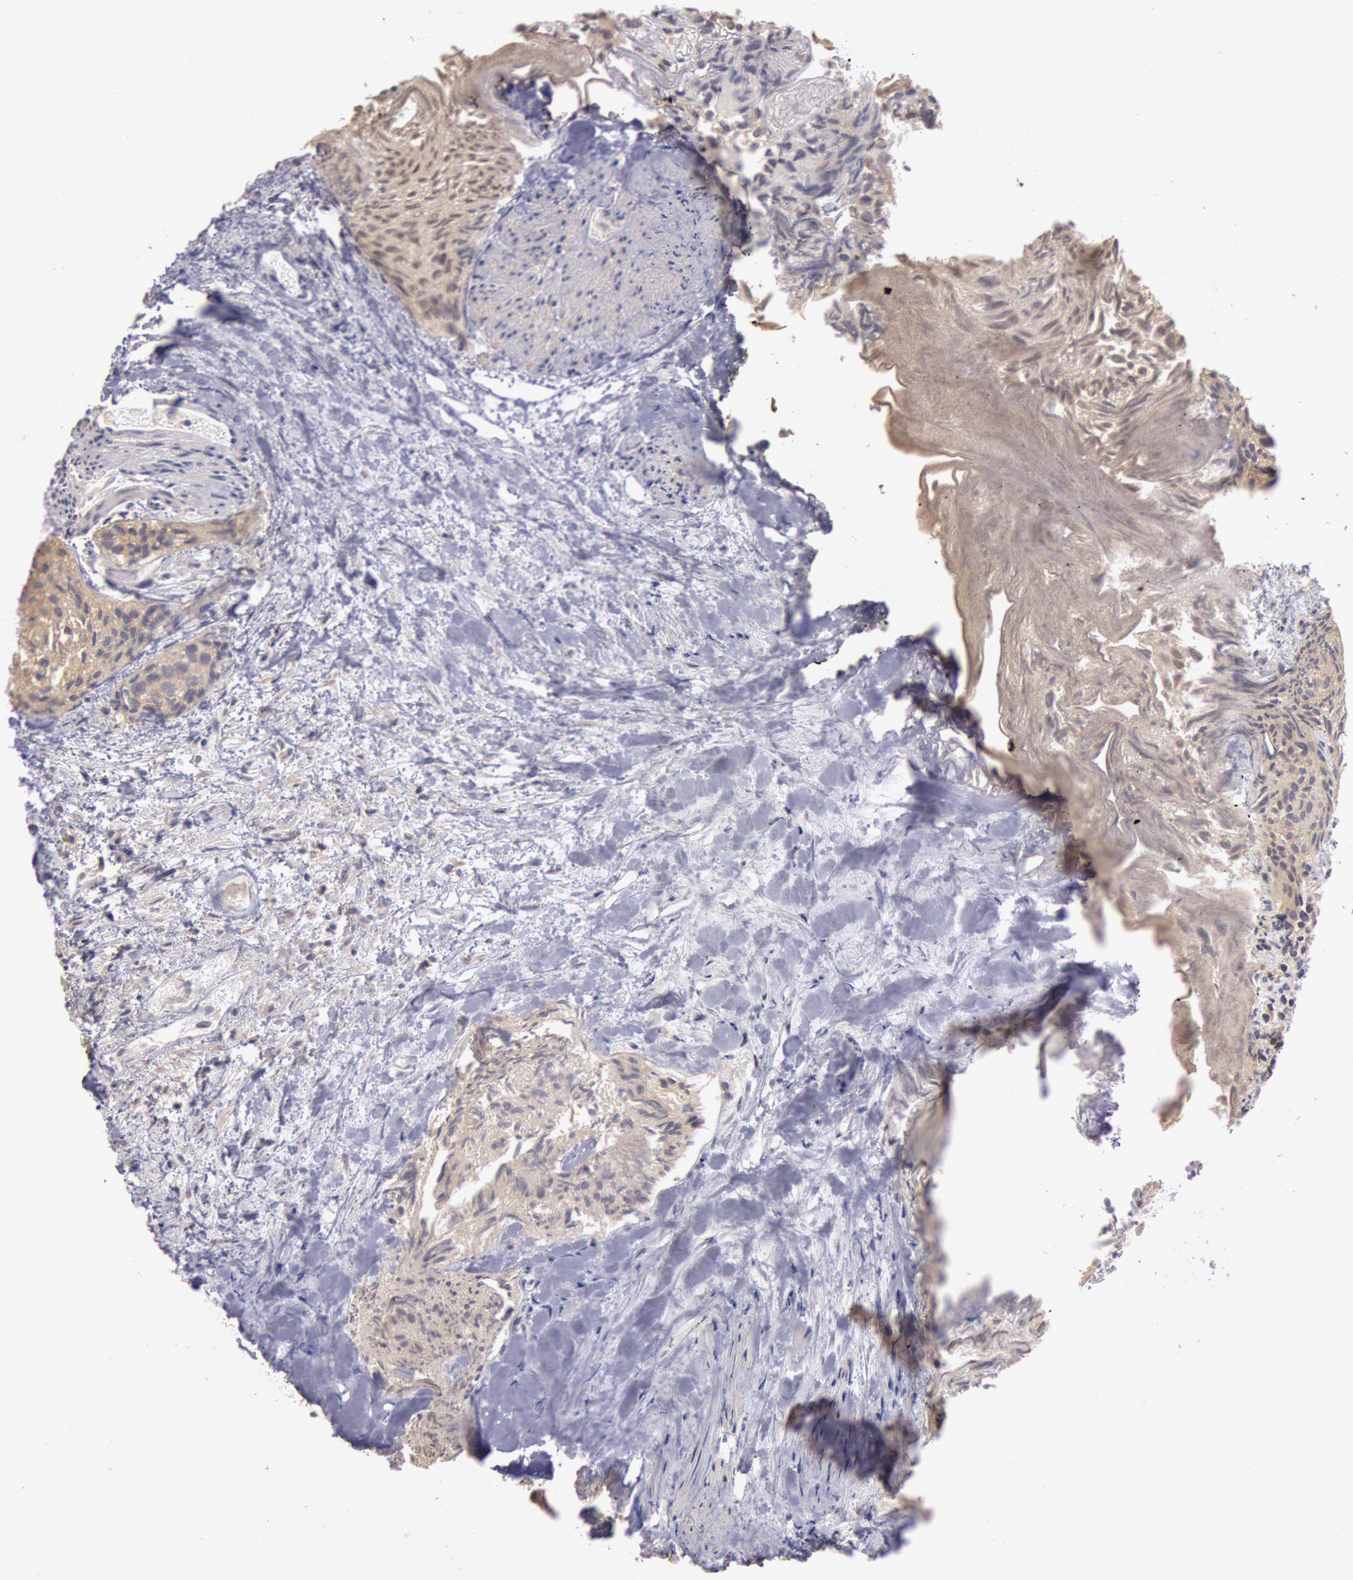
{"staining": {"intensity": "moderate", "quantity": ">75%", "location": "cytoplasmic/membranous"}, "tissue": "urothelial cancer", "cell_type": "Tumor cells", "image_type": "cancer", "snomed": [{"axis": "morphology", "description": "Urothelial carcinoma, High grade"}, {"axis": "topography", "description": "Urinary bladder"}], "caption": "IHC micrograph of urothelial cancer stained for a protein (brown), which shows medium levels of moderate cytoplasmic/membranous staining in about >75% of tumor cells.", "gene": "NMT2", "patient": {"sex": "female", "age": 78}}